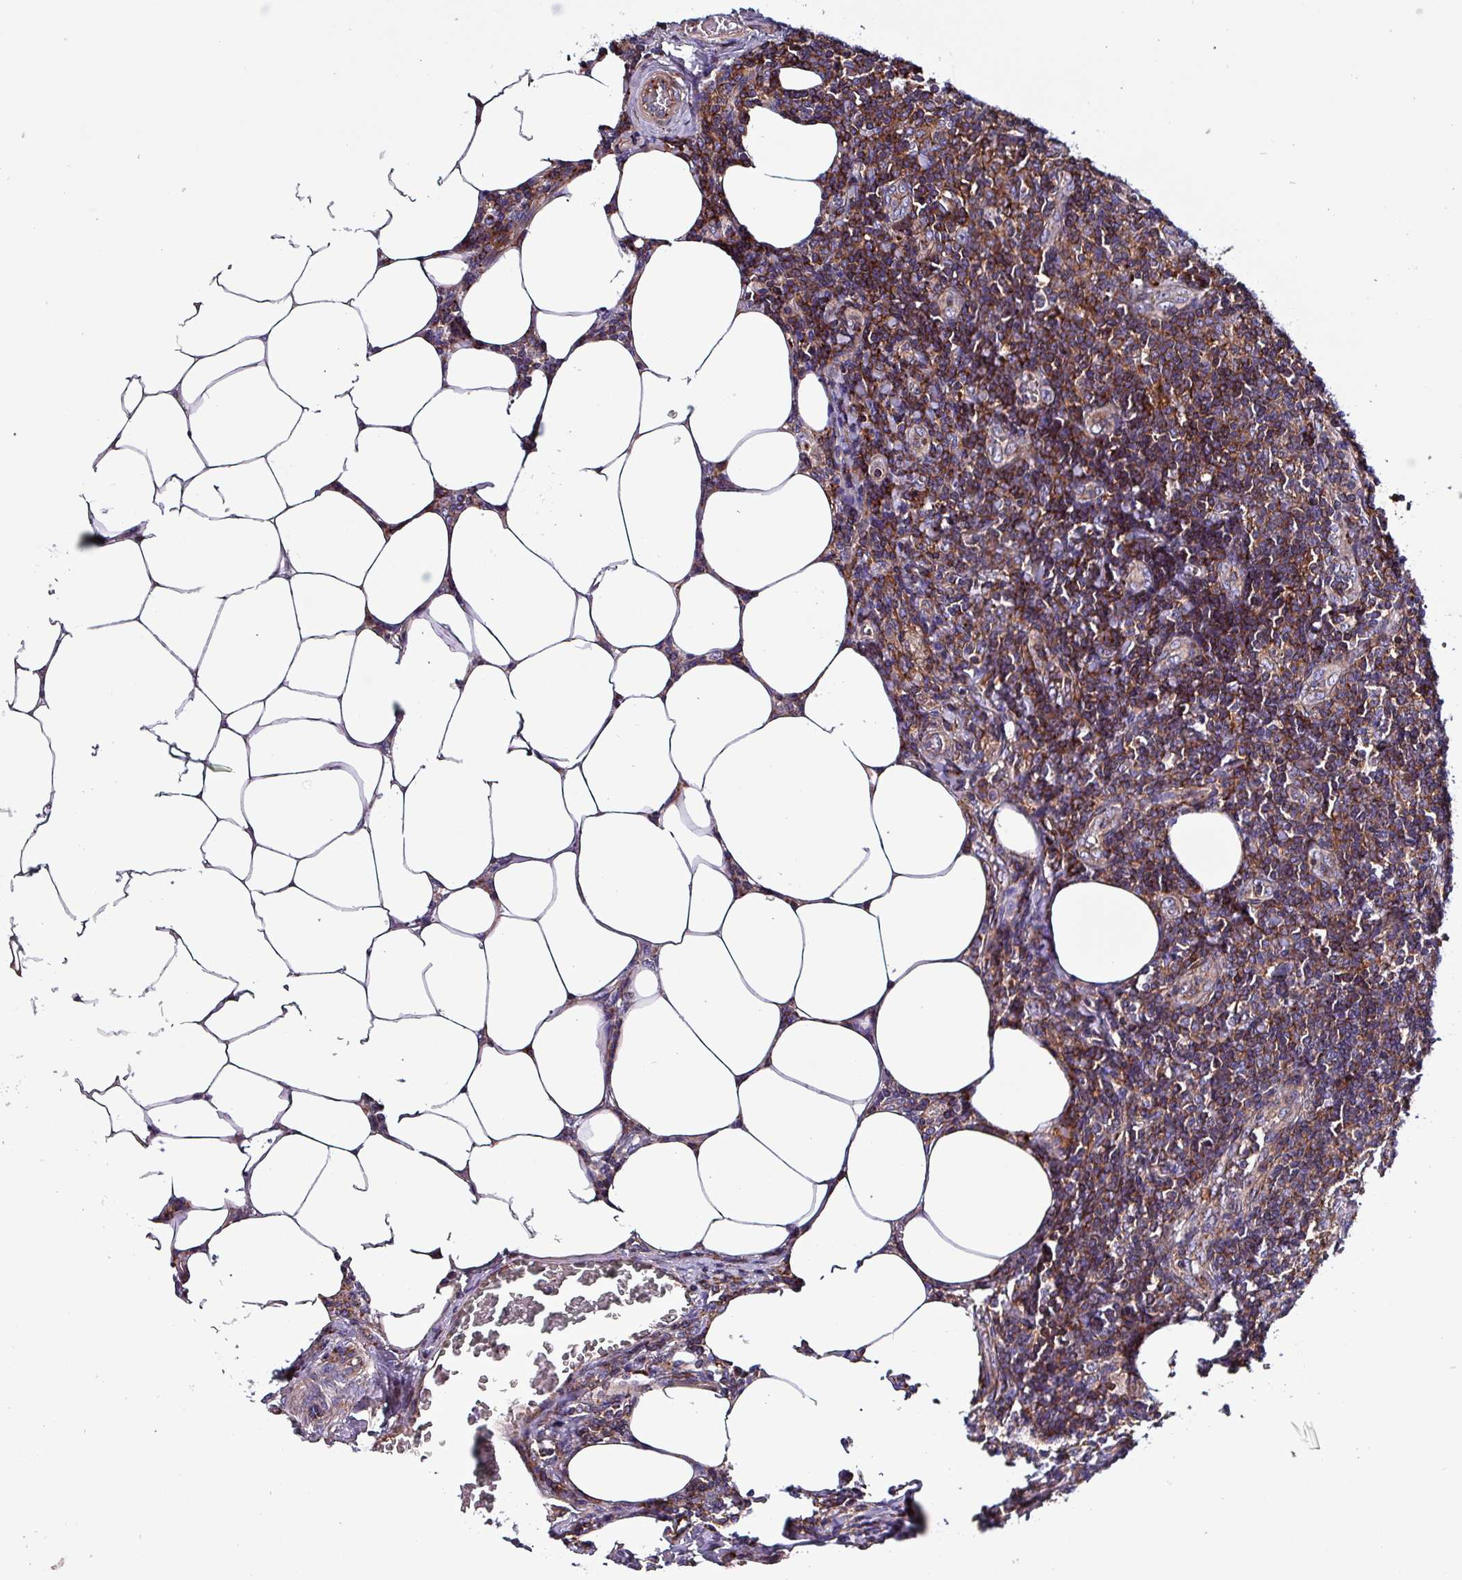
{"staining": {"intensity": "moderate", "quantity": "<25%", "location": "cytoplasmic/membranous"}, "tissue": "lymph node", "cell_type": "Germinal center cells", "image_type": "normal", "snomed": [{"axis": "morphology", "description": "Normal tissue, NOS"}, {"axis": "topography", "description": "Lymph node"}], "caption": "Protein expression analysis of unremarkable human lymph node reveals moderate cytoplasmic/membranous positivity in approximately <25% of germinal center cells.", "gene": "VAMP4", "patient": {"sex": "female", "age": 59}}